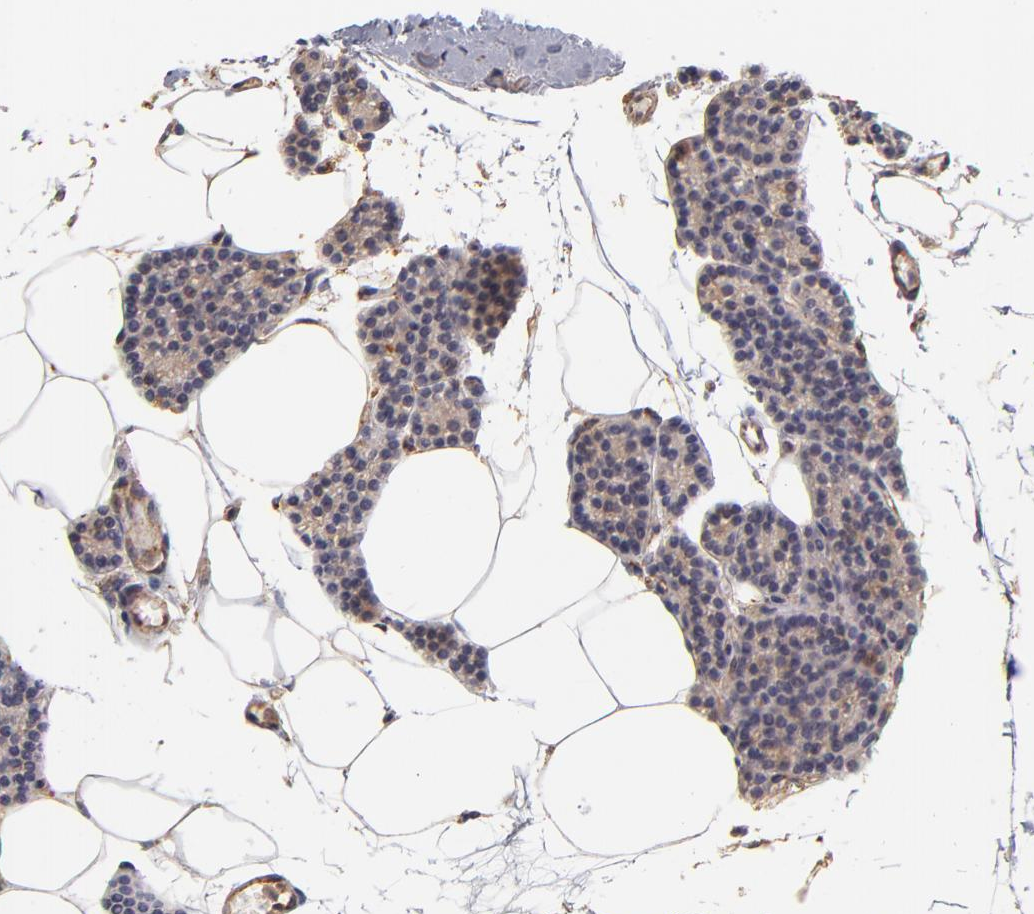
{"staining": {"intensity": "weak", "quantity": "<25%", "location": "cytoplasmic/membranous"}, "tissue": "parathyroid gland", "cell_type": "Glandular cells", "image_type": "normal", "snomed": [{"axis": "morphology", "description": "Normal tissue, NOS"}, {"axis": "topography", "description": "Parathyroid gland"}], "caption": "The image demonstrates no staining of glandular cells in benign parathyroid gland. Nuclei are stained in blue.", "gene": "FCMR", "patient": {"sex": "female", "age": 66}}